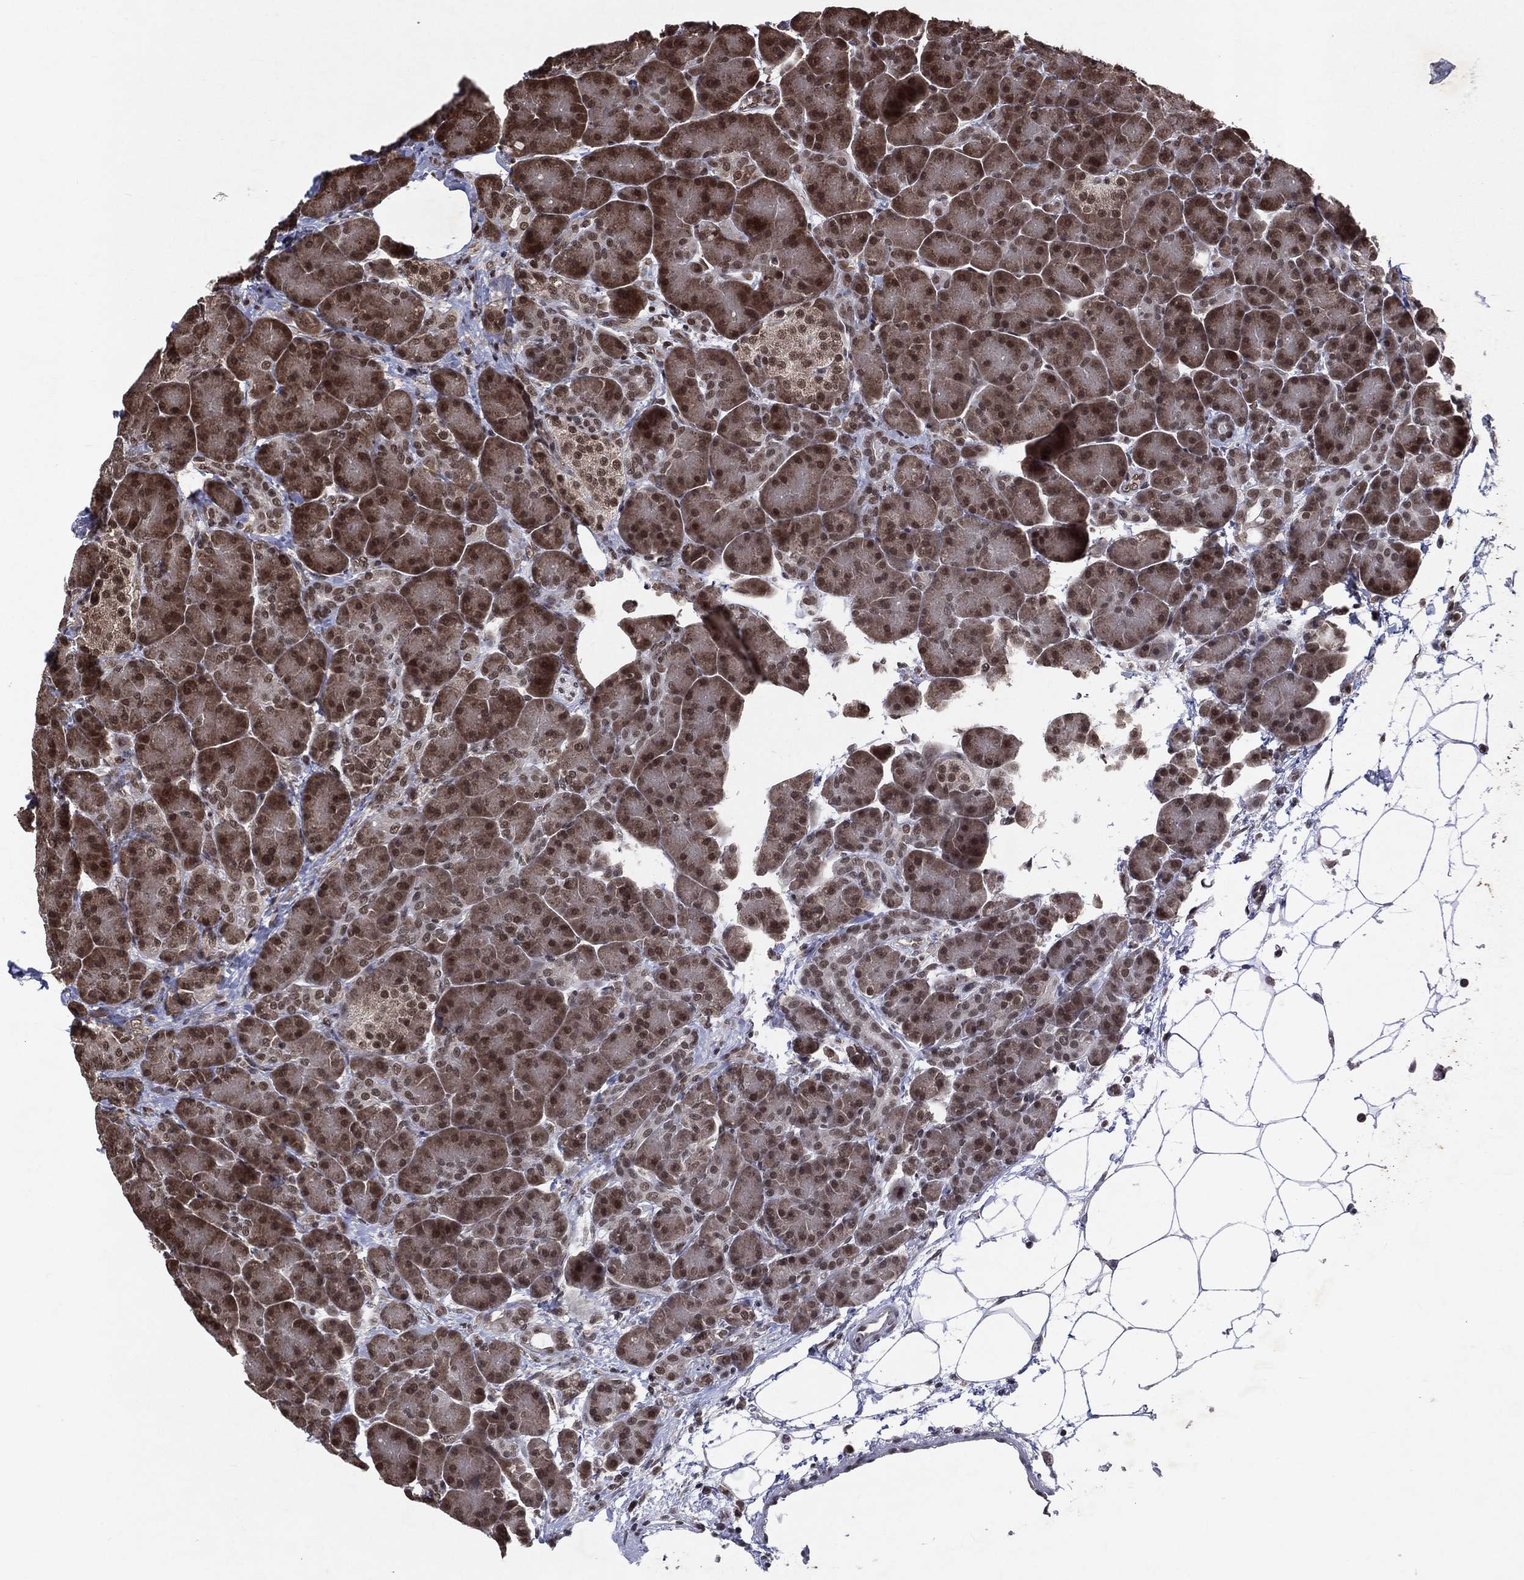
{"staining": {"intensity": "strong", "quantity": ">75%", "location": "cytoplasmic/membranous,nuclear"}, "tissue": "pancreas", "cell_type": "Exocrine glandular cells", "image_type": "normal", "snomed": [{"axis": "morphology", "description": "Normal tissue, NOS"}, {"axis": "topography", "description": "Pancreas"}], "caption": "Immunohistochemistry (DAB (3,3'-diaminobenzidine)) staining of benign human pancreas reveals strong cytoplasmic/membranous,nuclear protein expression in approximately >75% of exocrine glandular cells. The protein is stained brown, and the nuclei are stained in blue (DAB IHC with brightfield microscopy, high magnification).", "gene": "DMAP1", "patient": {"sex": "female", "age": 63}}